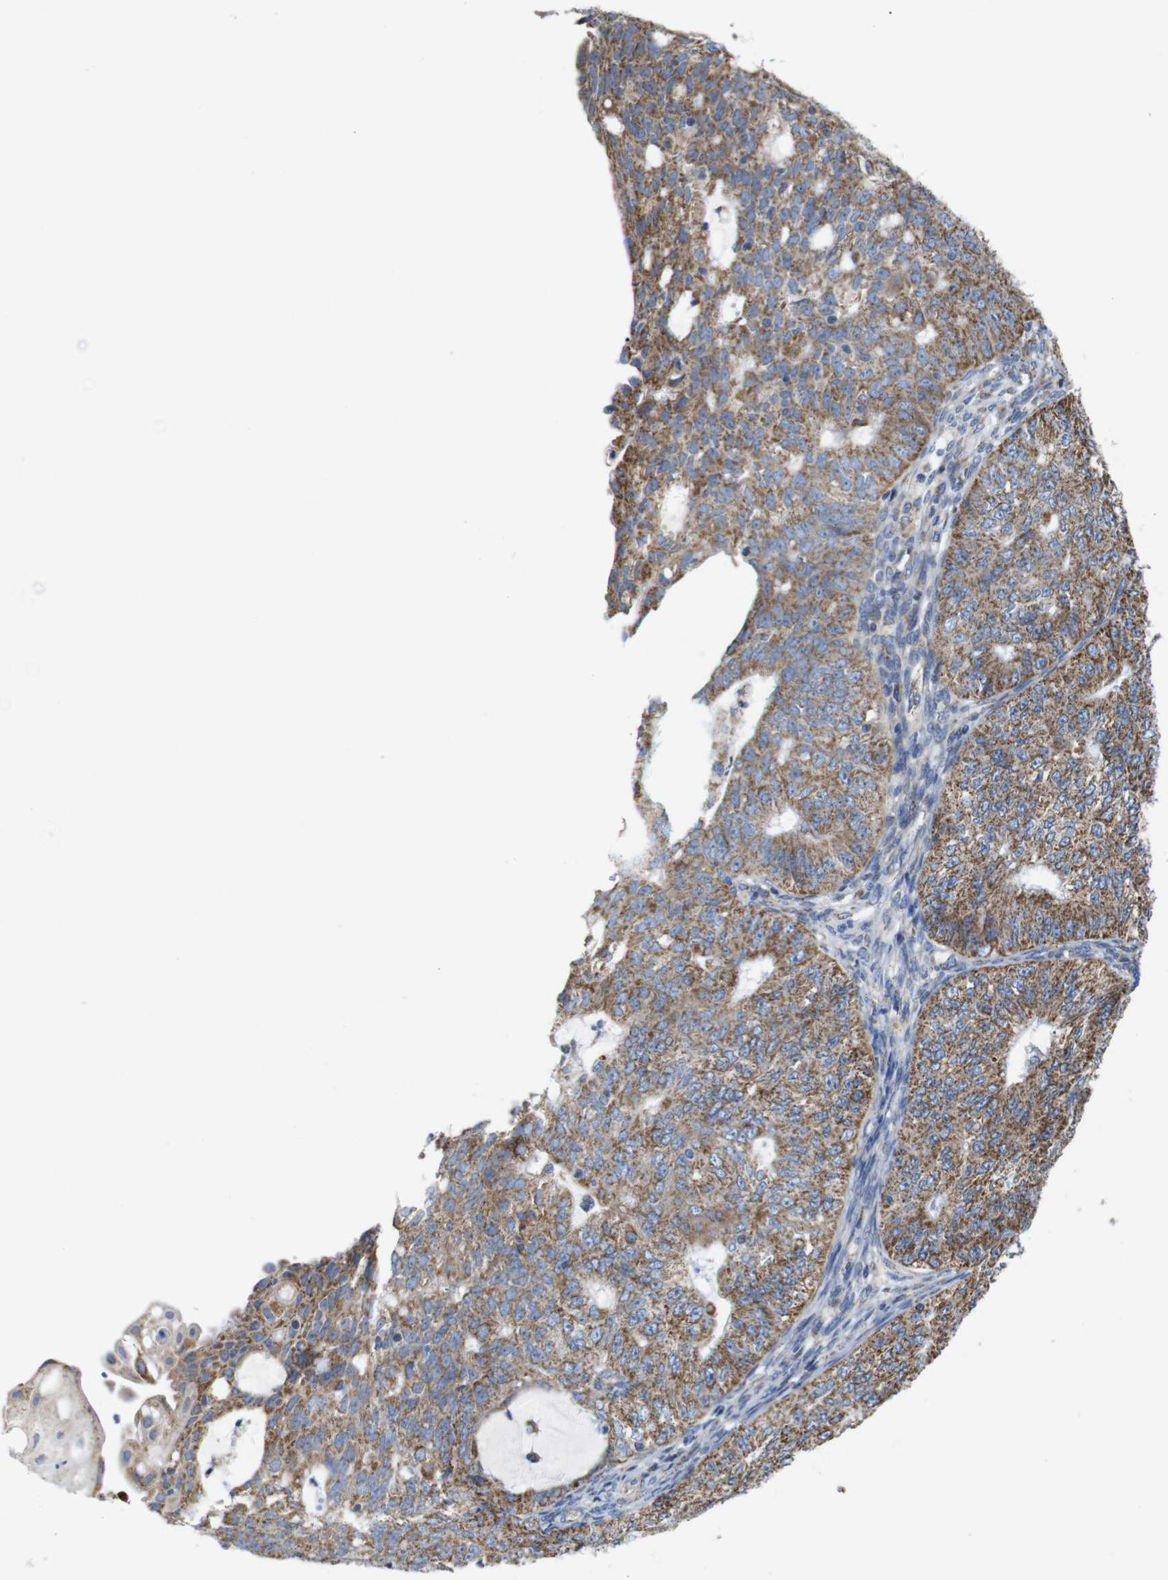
{"staining": {"intensity": "strong", "quantity": ">75%", "location": "cytoplasmic/membranous"}, "tissue": "endometrial cancer", "cell_type": "Tumor cells", "image_type": "cancer", "snomed": [{"axis": "morphology", "description": "Adenocarcinoma, NOS"}, {"axis": "topography", "description": "Endometrium"}], "caption": "Immunohistochemical staining of human adenocarcinoma (endometrial) exhibits strong cytoplasmic/membranous protein positivity in approximately >75% of tumor cells.", "gene": "FAM171B", "patient": {"sex": "female", "age": 32}}